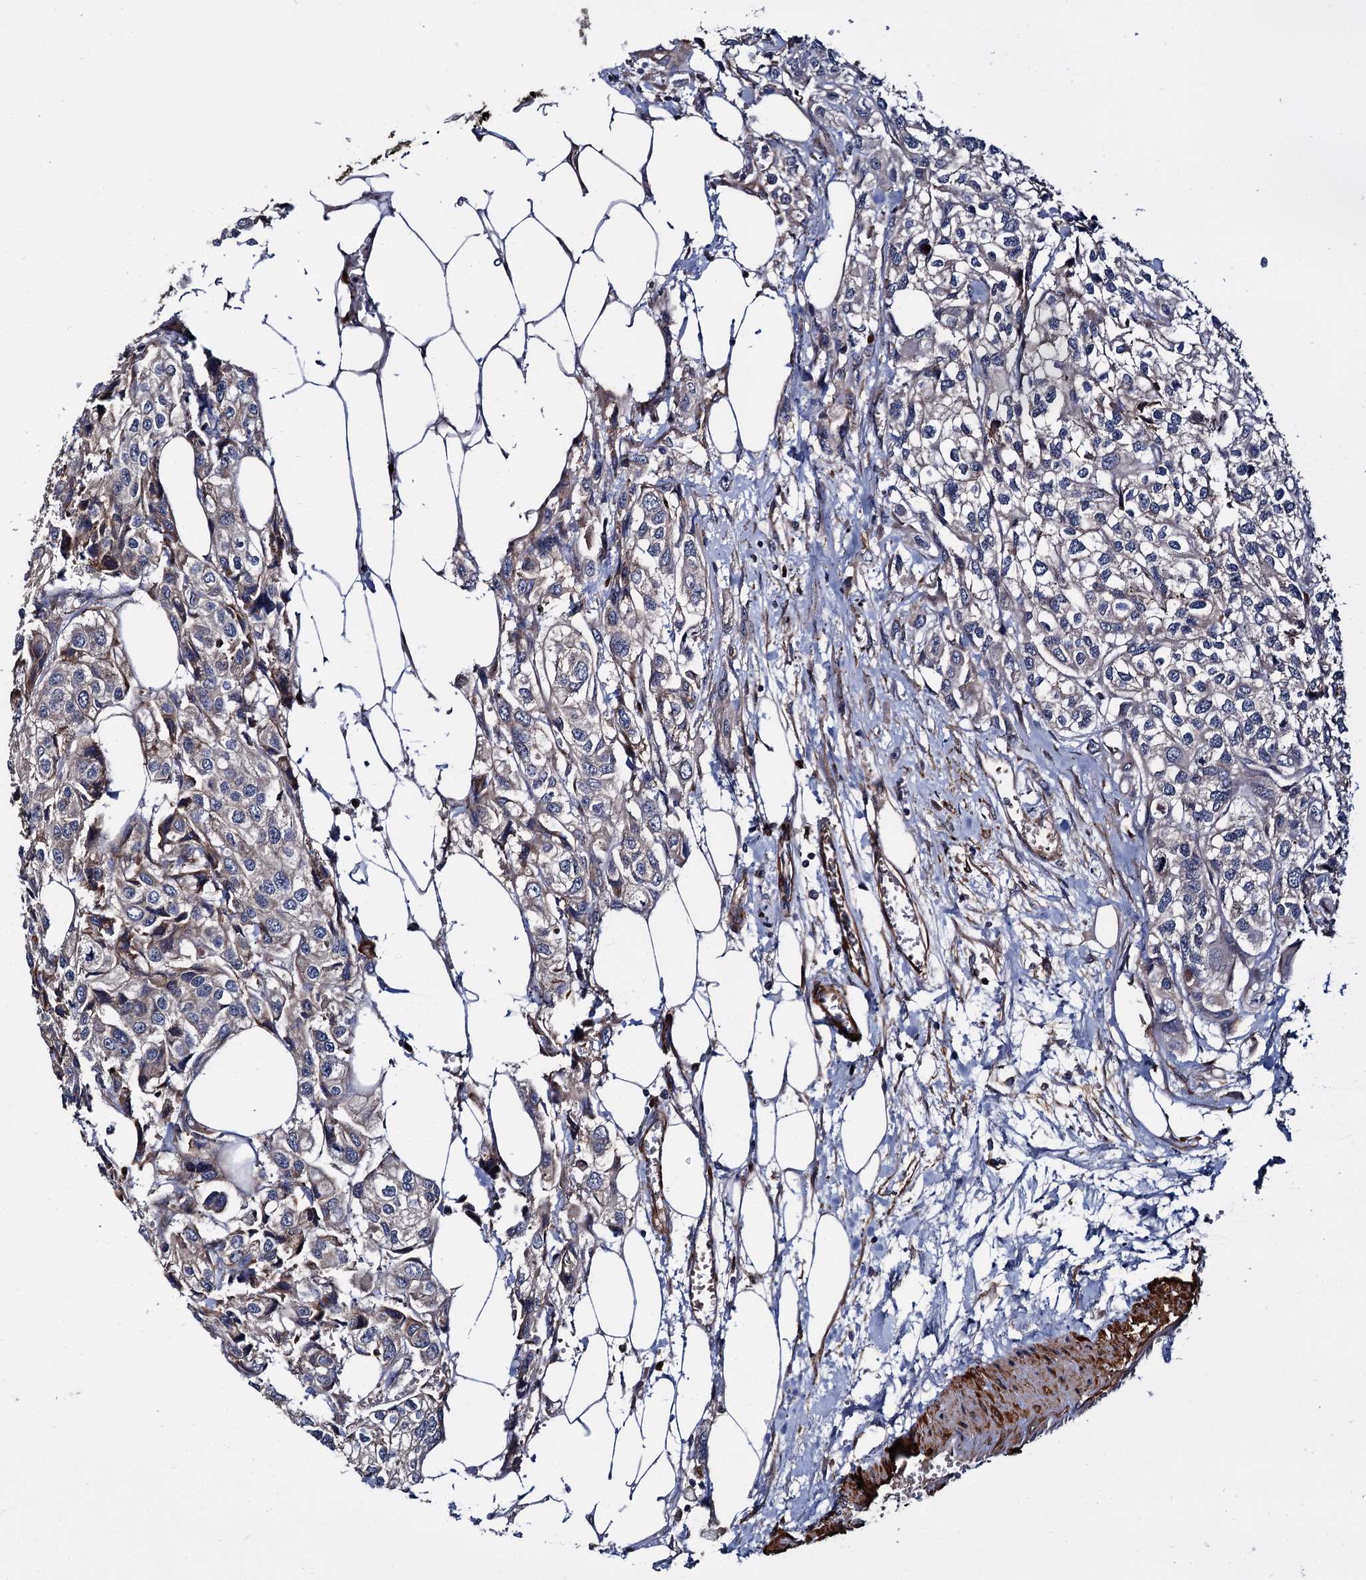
{"staining": {"intensity": "negative", "quantity": "none", "location": "none"}, "tissue": "urothelial cancer", "cell_type": "Tumor cells", "image_type": "cancer", "snomed": [{"axis": "morphology", "description": "Urothelial carcinoma, High grade"}, {"axis": "topography", "description": "Urinary bladder"}], "caption": "A photomicrograph of urothelial cancer stained for a protein reveals no brown staining in tumor cells.", "gene": "ISM2", "patient": {"sex": "male", "age": 67}}